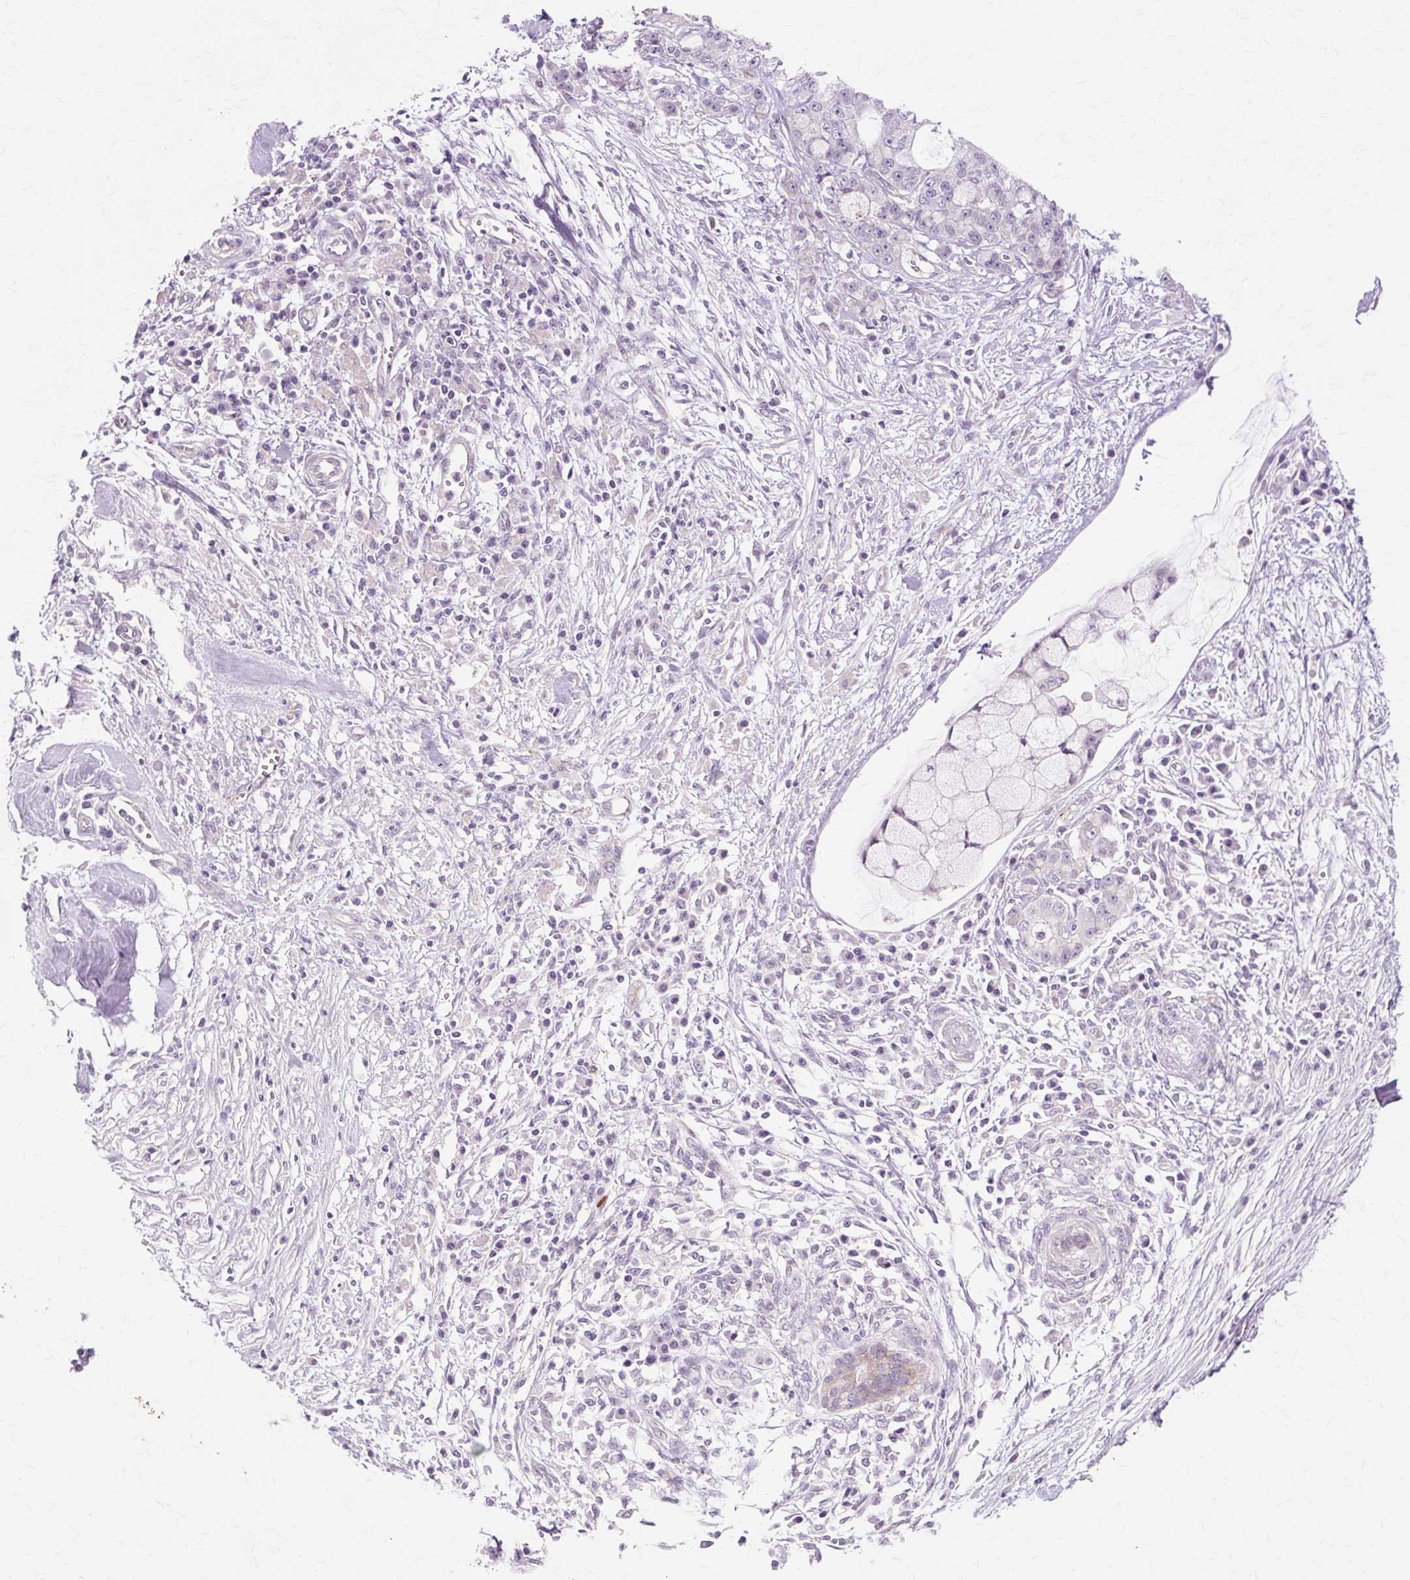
{"staining": {"intensity": "negative", "quantity": "none", "location": "none"}, "tissue": "pancreatic cancer", "cell_type": "Tumor cells", "image_type": "cancer", "snomed": [{"axis": "morphology", "description": "Adenocarcinoma, NOS"}, {"axis": "topography", "description": "Pancreas"}], "caption": "An IHC histopathology image of pancreatic cancer (adenocarcinoma) is shown. There is no staining in tumor cells of pancreatic cancer (adenocarcinoma).", "gene": "ZNF35", "patient": {"sex": "female", "age": 73}}